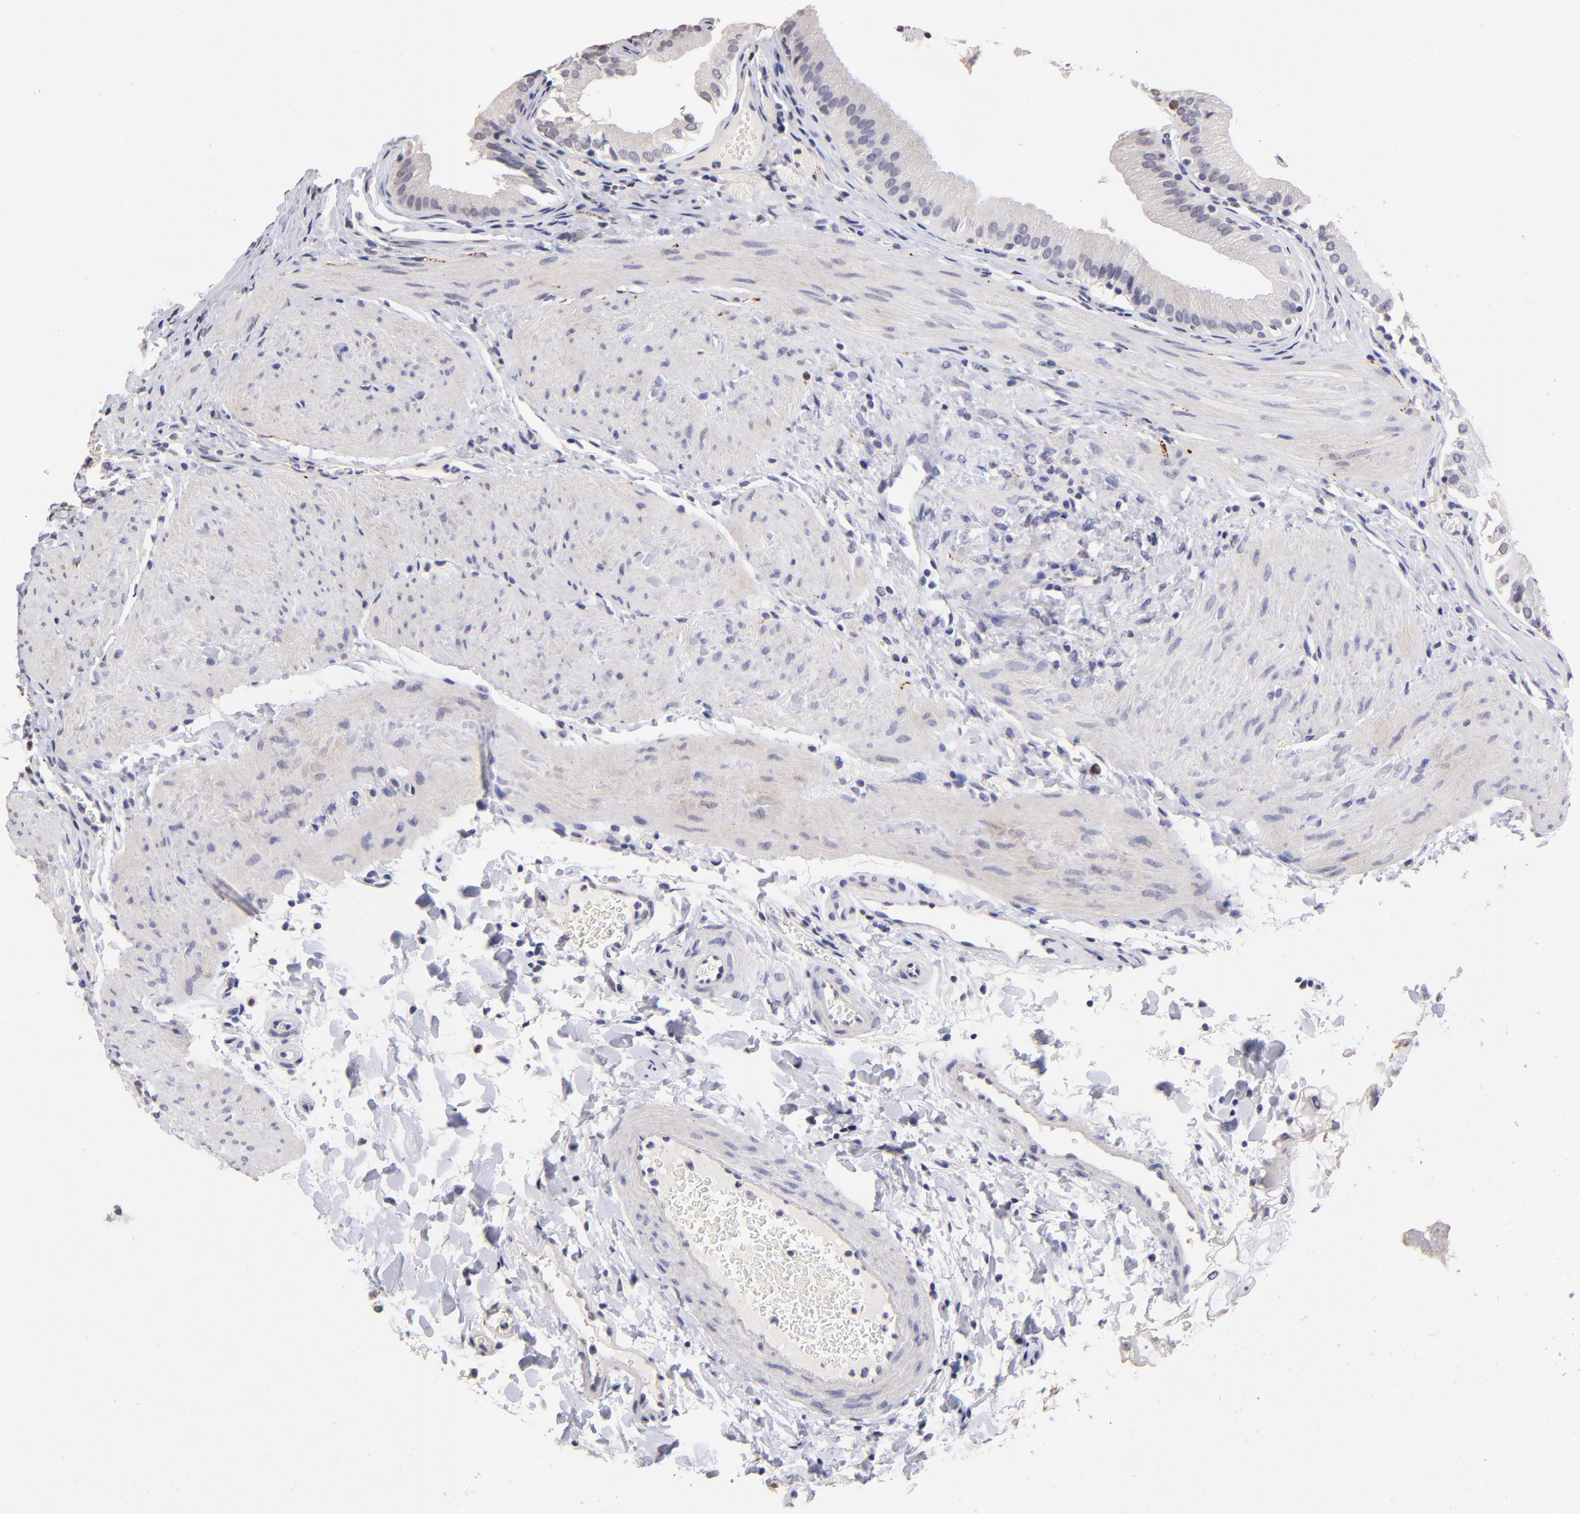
{"staining": {"intensity": "moderate", "quantity": "<25%", "location": "nuclear"}, "tissue": "gallbladder", "cell_type": "Glandular cells", "image_type": "normal", "snomed": [{"axis": "morphology", "description": "Normal tissue, NOS"}, {"axis": "topography", "description": "Gallbladder"}], "caption": "Unremarkable gallbladder reveals moderate nuclear expression in about <25% of glandular cells, visualized by immunohistochemistry.", "gene": "DNMT1", "patient": {"sex": "female", "age": 24}}